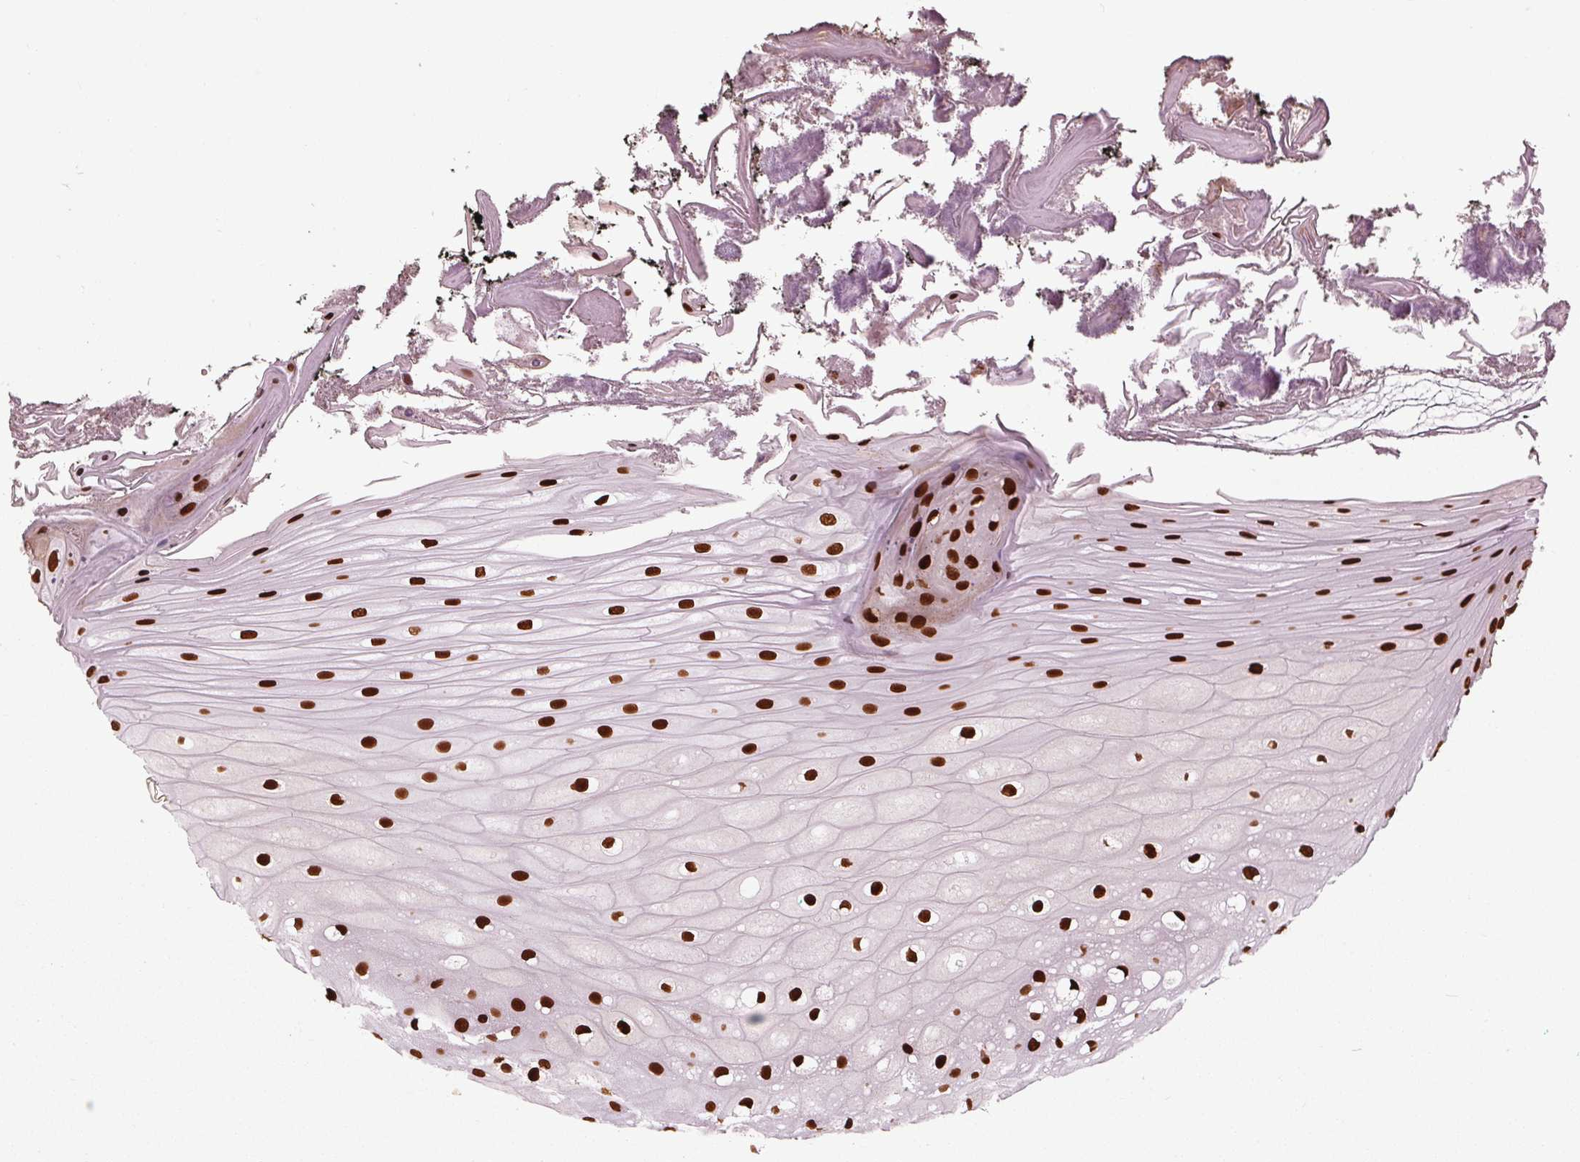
{"staining": {"intensity": "strong", "quantity": ">75%", "location": "nuclear"}, "tissue": "oral mucosa", "cell_type": "Squamous epithelial cells", "image_type": "normal", "snomed": [{"axis": "morphology", "description": "Normal tissue, NOS"}, {"axis": "morphology", "description": "Squamous cell carcinoma, NOS"}, {"axis": "topography", "description": "Oral tissue"}, {"axis": "topography", "description": "Head-Neck"}], "caption": "An image showing strong nuclear staining in approximately >75% of squamous epithelial cells in normal oral mucosa, as visualized by brown immunohistochemical staining.", "gene": "BRD4", "patient": {"sex": "male", "age": 69}}